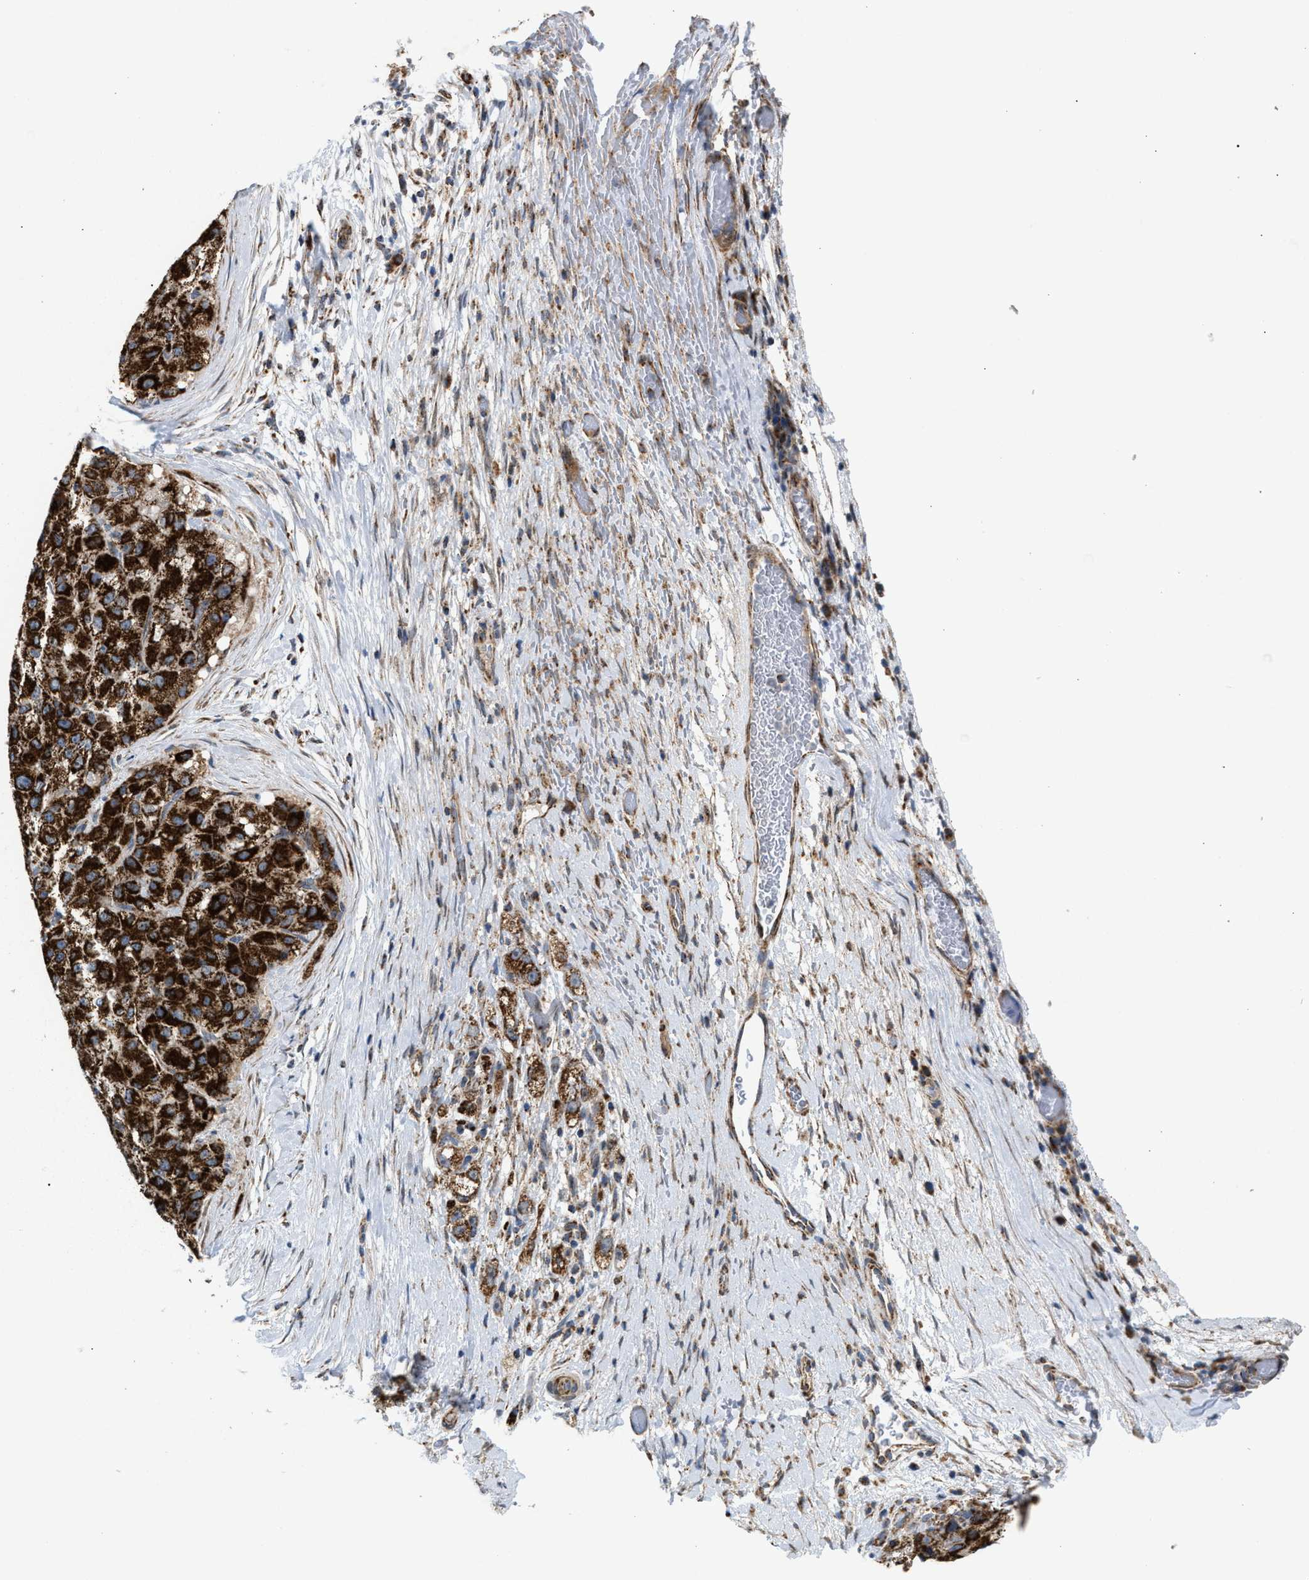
{"staining": {"intensity": "strong", "quantity": ">75%", "location": "cytoplasmic/membranous"}, "tissue": "liver cancer", "cell_type": "Tumor cells", "image_type": "cancer", "snomed": [{"axis": "morphology", "description": "Carcinoma, Hepatocellular, NOS"}, {"axis": "topography", "description": "Liver"}], "caption": "Immunohistochemistry (IHC) image of neoplastic tissue: liver hepatocellular carcinoma stained using IHC demonstrates high levels of strong protein expression localized specifically in the cytoplasmic/membranous of tumor cells, appearing as a cytoplasmic/membranous brown color.", "gene": "TACO1", "patient": {"sex": "male", "age": 80}}